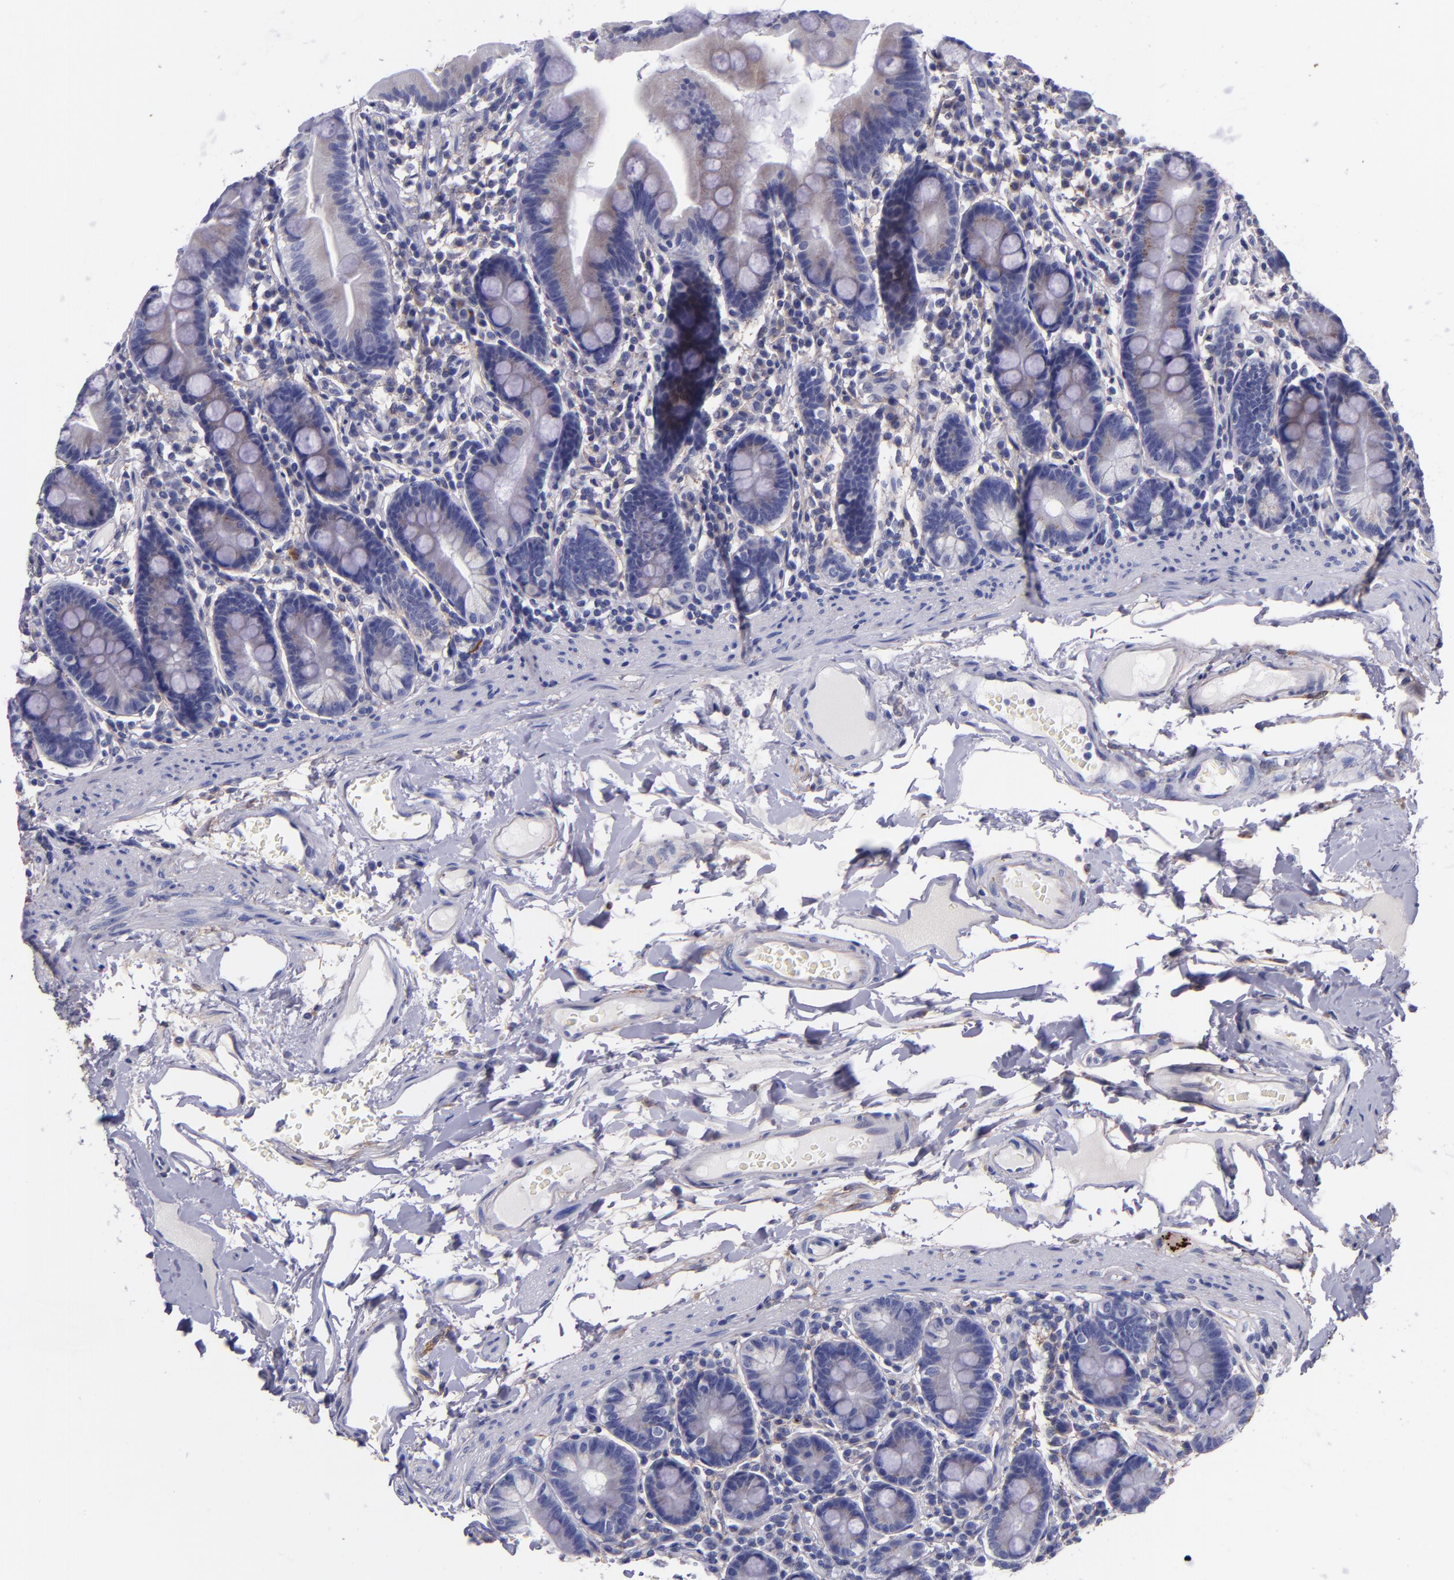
{"staining": {"intensity": "negative", "quantity": "none", "location": "none"}, "tissue": "duodenum", "cell_type": "Glandular cells", "image_type": "normal", "snomed": [{"axis": "morphology", "description": "Normal tissue, NOS"}, {"axis": "topography", "description": "Duodenum"}], "caption": "Immunohistochemical staining of normal duodenum shows no significant positivity in glandular cells.", "gene": "IVL", "patient": {"sex": "male", "age": 50}}